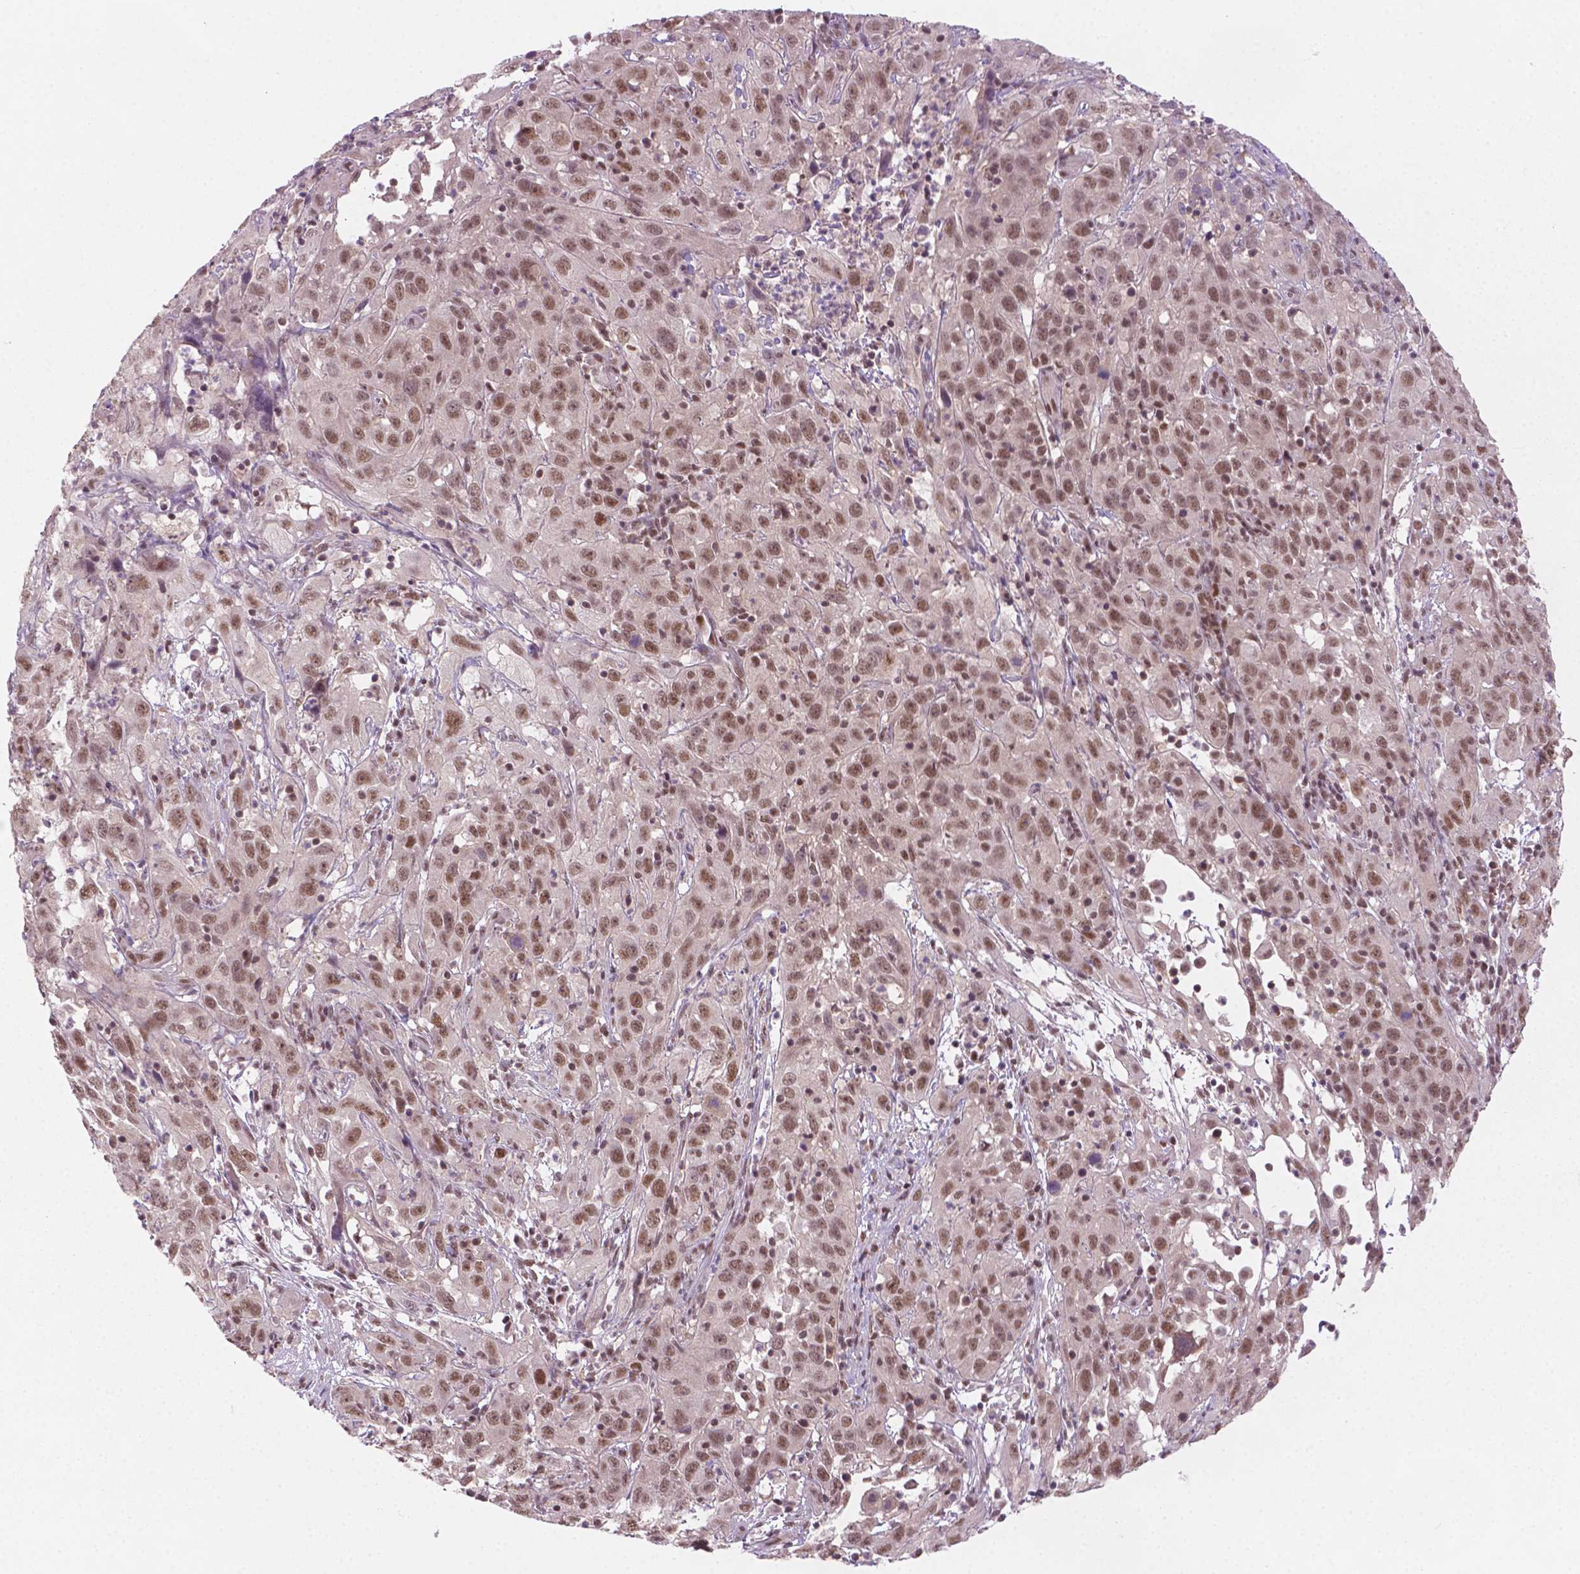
{"staining": {"intensity": "moderate", "quantity": ">75%", "location": "nuclear"}, "tissue": "cervical cancer", "cell_type": "Tumor cells", "image_type": "cancer", "snomed": [{"axis": "morphology", "description": "Squamous cell carcinoma, NOS"}, {"axis": "topography", "description": "Cervix"}], "caption": "Protein analysis of cervical squamous cell carcinoma tissue demonstrates moderate nuclear staining in about >75% of tumor cells. Nuclei are stained in blue.", "gene": "PHAX", "patient": {"sex": "female", "age": 32}}